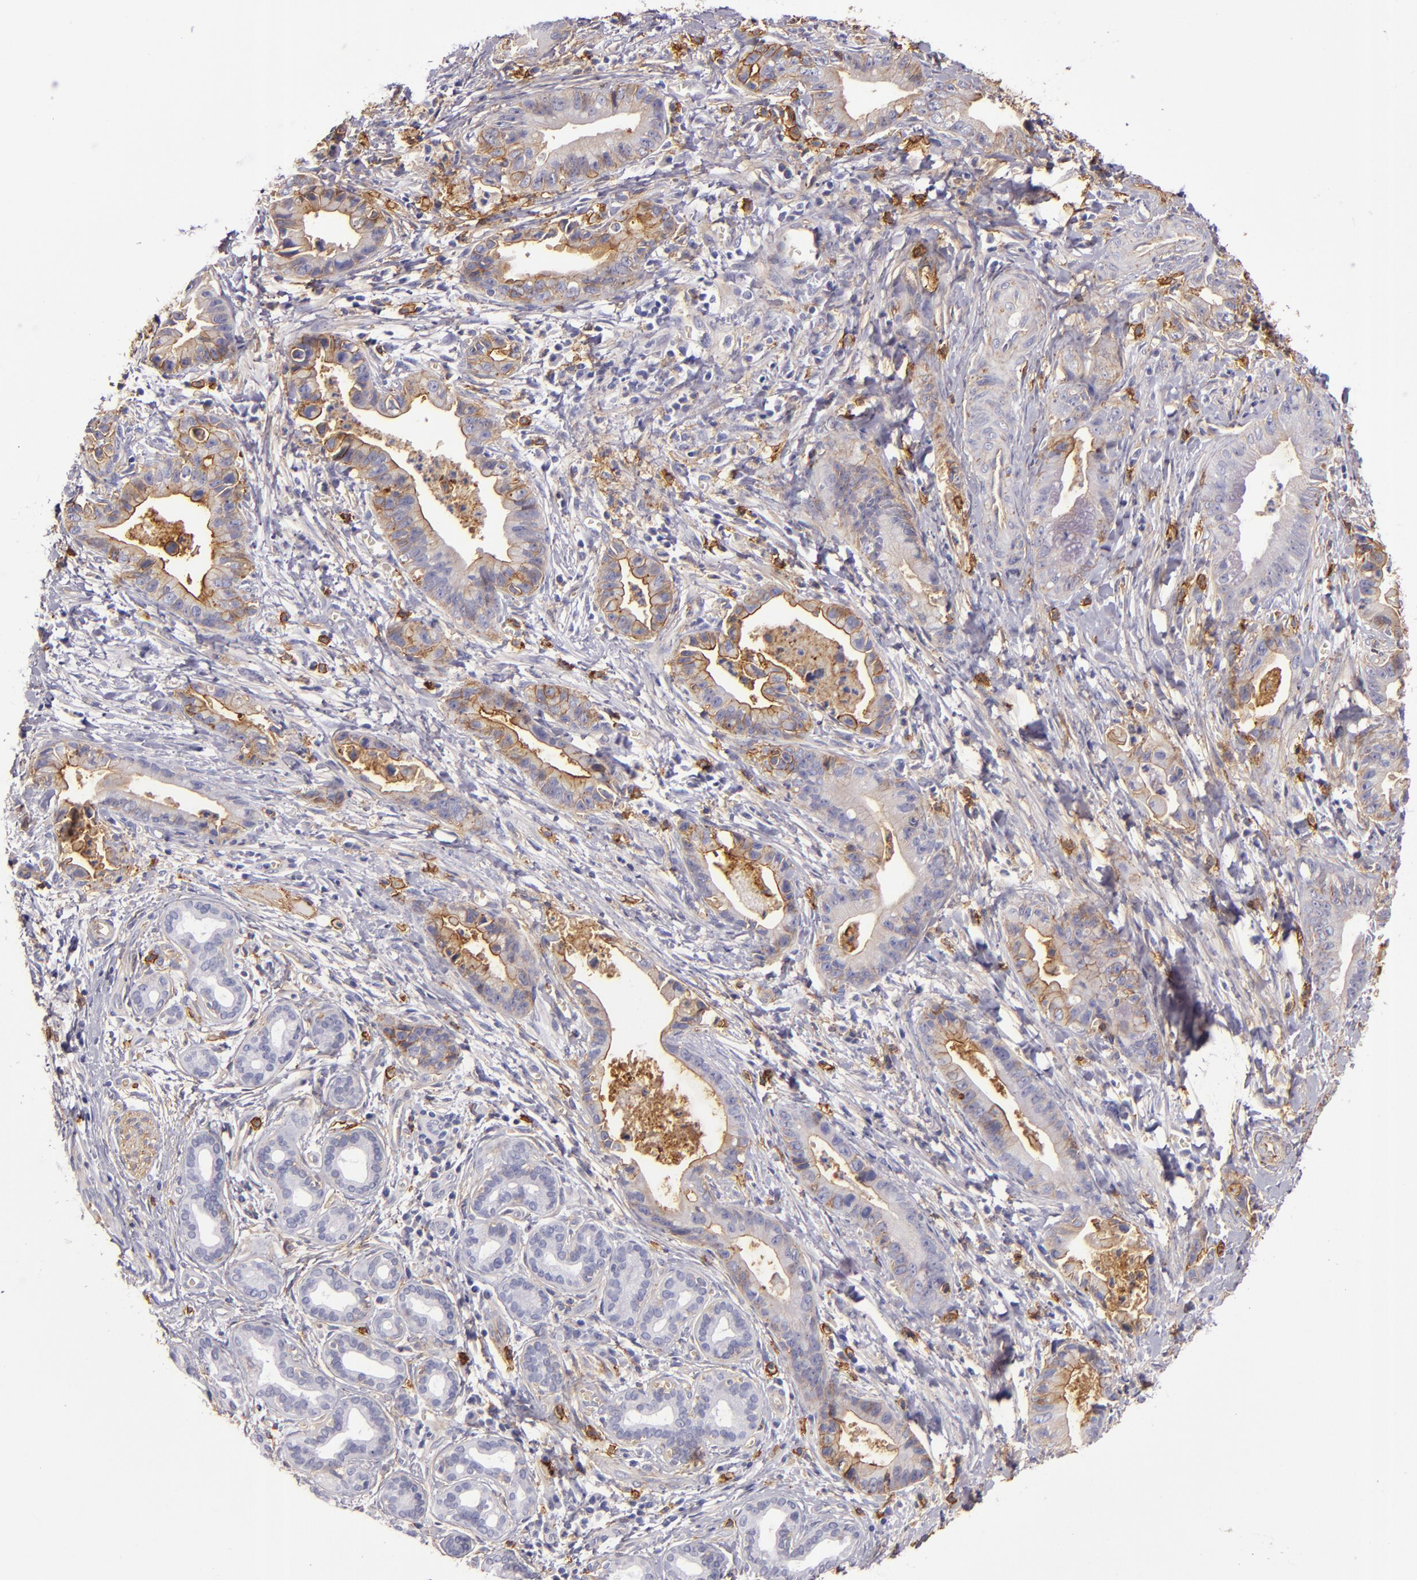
{"staining": {"intensity": "moderate", "quantity": ">75%", "location": "cytoplasmic/membranous"}, "tissue": "liver cancer", "cell_type": "Tumor cells", "image_type": "cancer", "snomed": [{"axis": "morphology", "description": "Cholangiocarcinoma"}, {"axis": "topography", "description": "Liver"}], "caption": "Human liver cancer (cholangiocarcinoma) stained with a protein marker reveals moderate staining in tumor cells.", "gene": "CD9", "patient": {"sex": "female", "age": 55}}